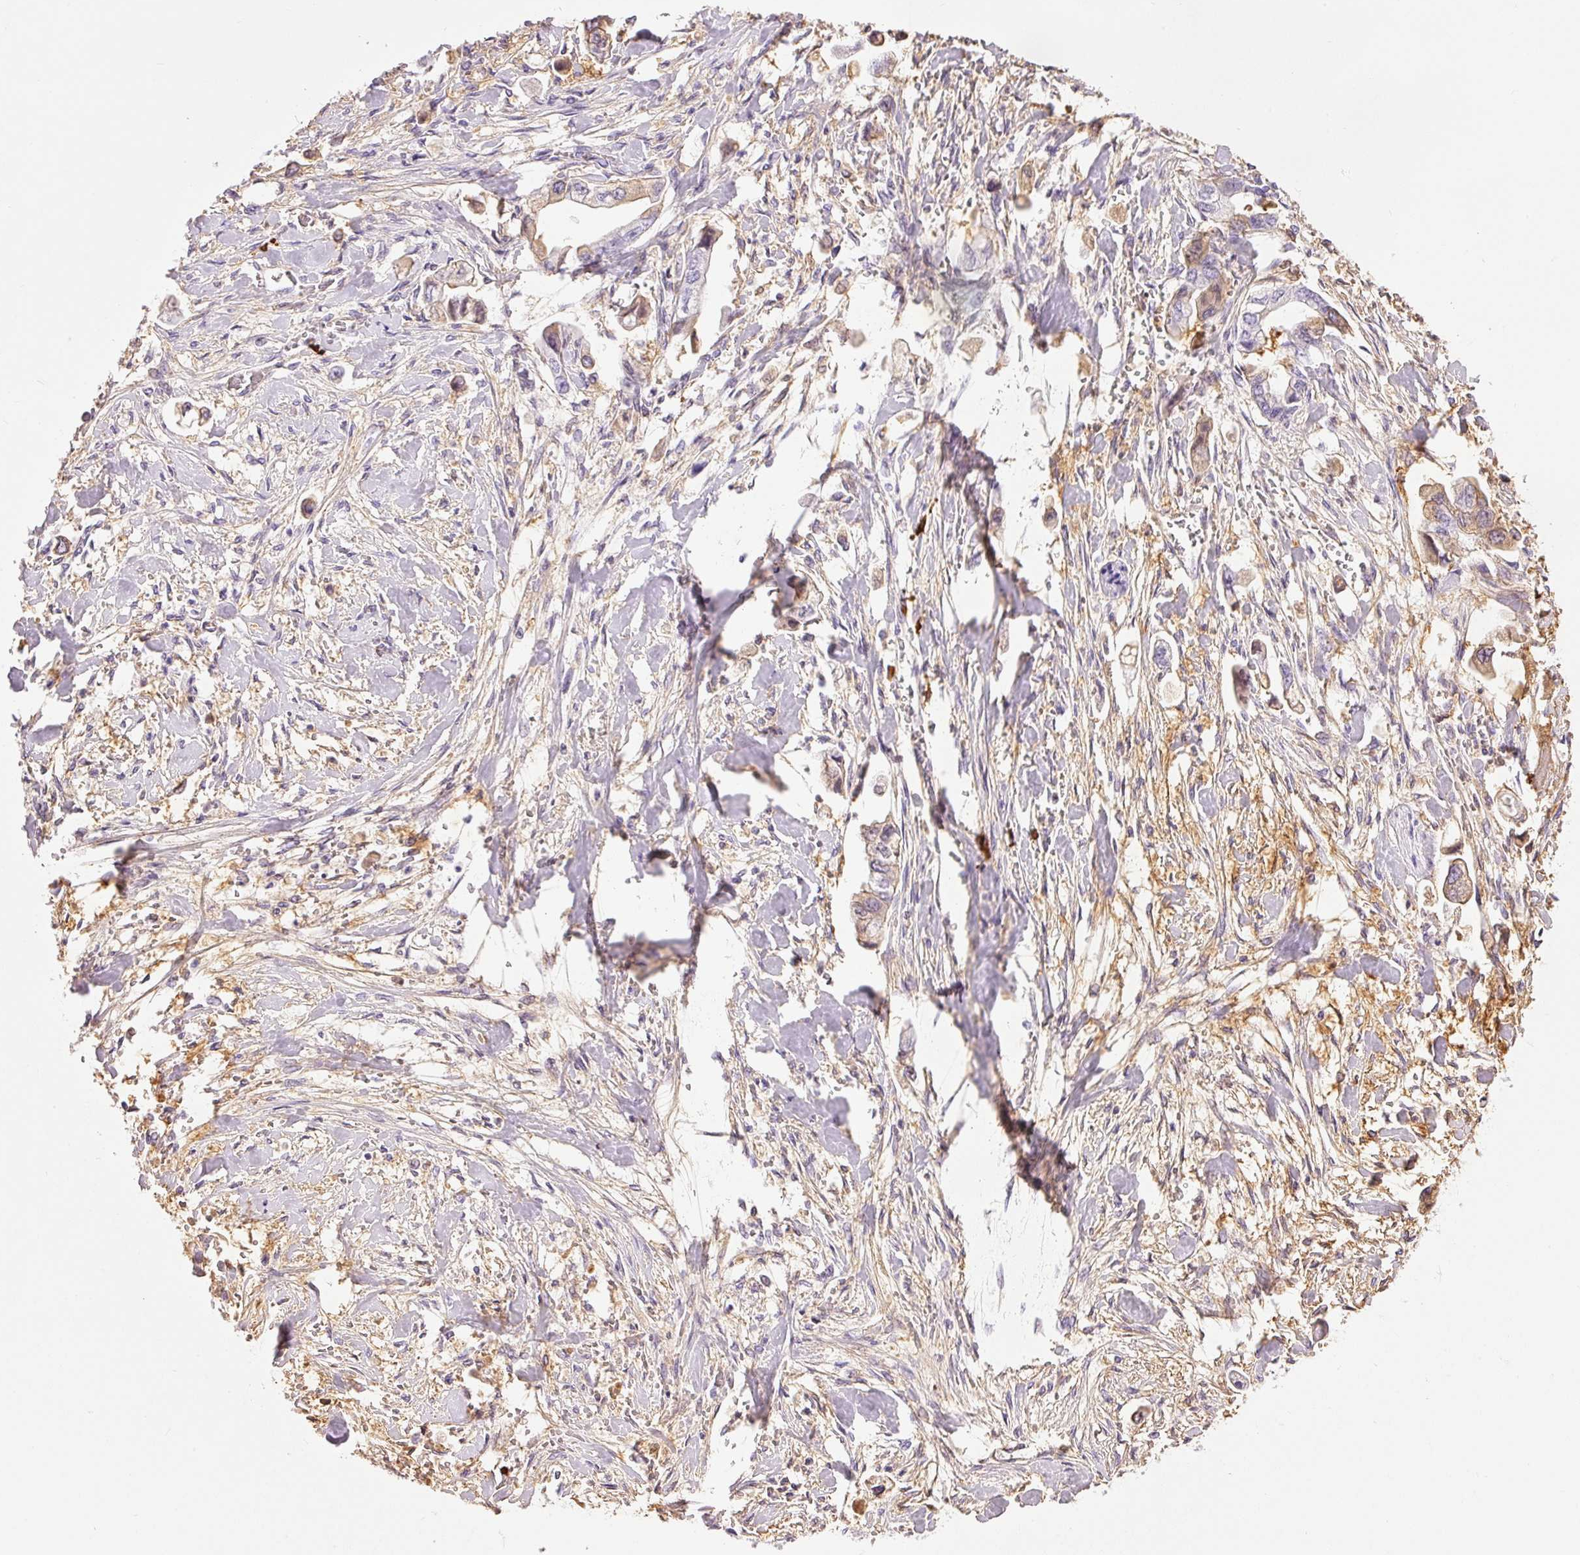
{"staining": {"intensity": "moderate", "quantity": "<25%", "location": "cytoplasmic/membranous"}, "tissue": "stomach cancer", "cell_type": "Tumor cells", "image_type": "cancer", "snomed": [{"axis": "morphology", "description": "Adenocarcinoma, NOS"}, {"axis": "topography", "description": "Stomach"}], "caption": "This histopathology image reveals immunohistochemistry staining of stomach cancer (adenocarcinoma), with low moderate cytoplasmic/membranous staining in about <25% of tumor cells.", "gene": "PRPF38B", "patient": {"sex": "male", "age": 62}}